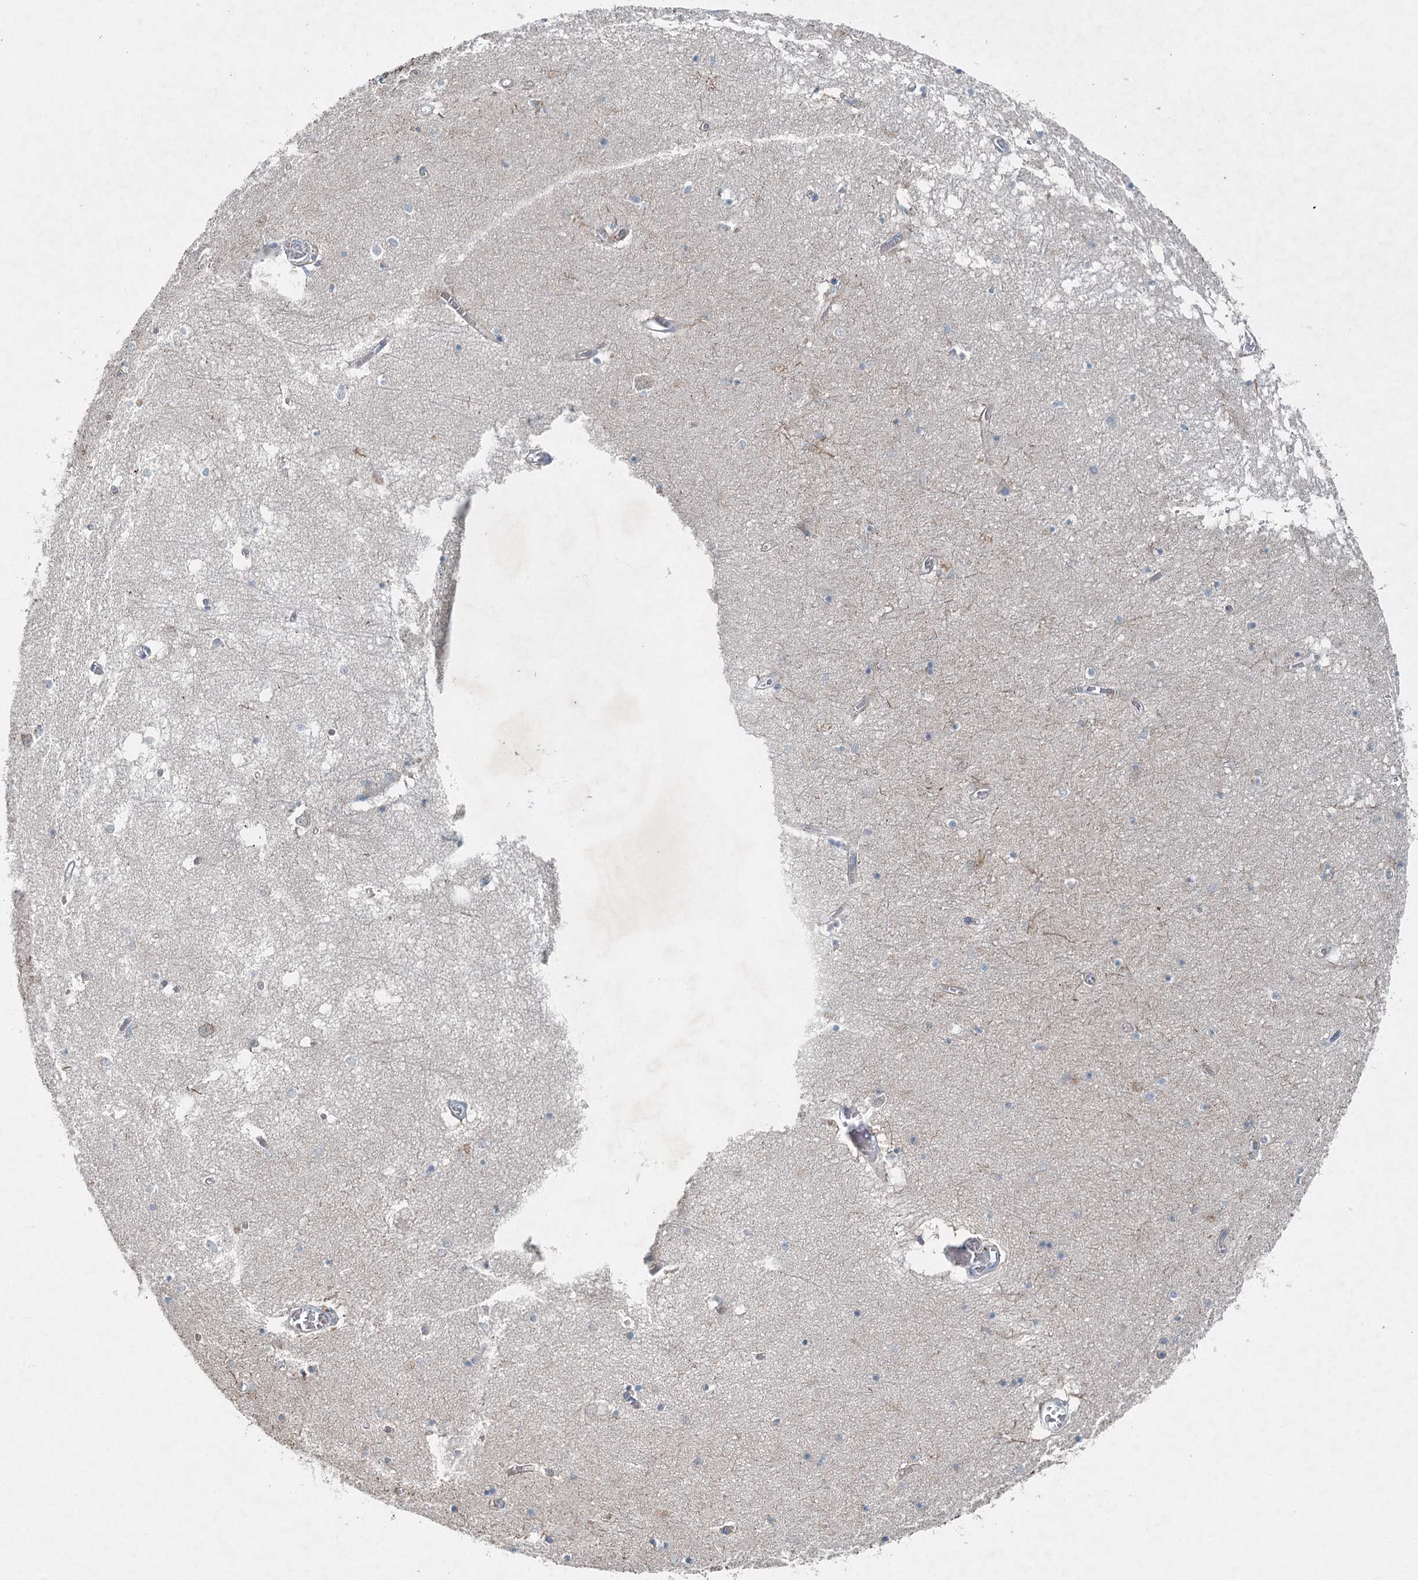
{"staining": {"intensity": "negative", "quantity": "none", "location": "none"}, "tissue": "hippocampus", "cell_type": "Glial cells", "image_type": "normal", "snomed": [{"axis": "morphology", "description": "Normal tissue, NOS"}, {"axis": "topography", "description": "Hippocampus"}], "caption": "The photomicrograph reveals no staining of glial cells in benign hippocampus. (DAB immunohistochemistry with hematoxylin counter stain).", "gene": "CHCHD5", "patient": {"sex": "male", "age": 70}}